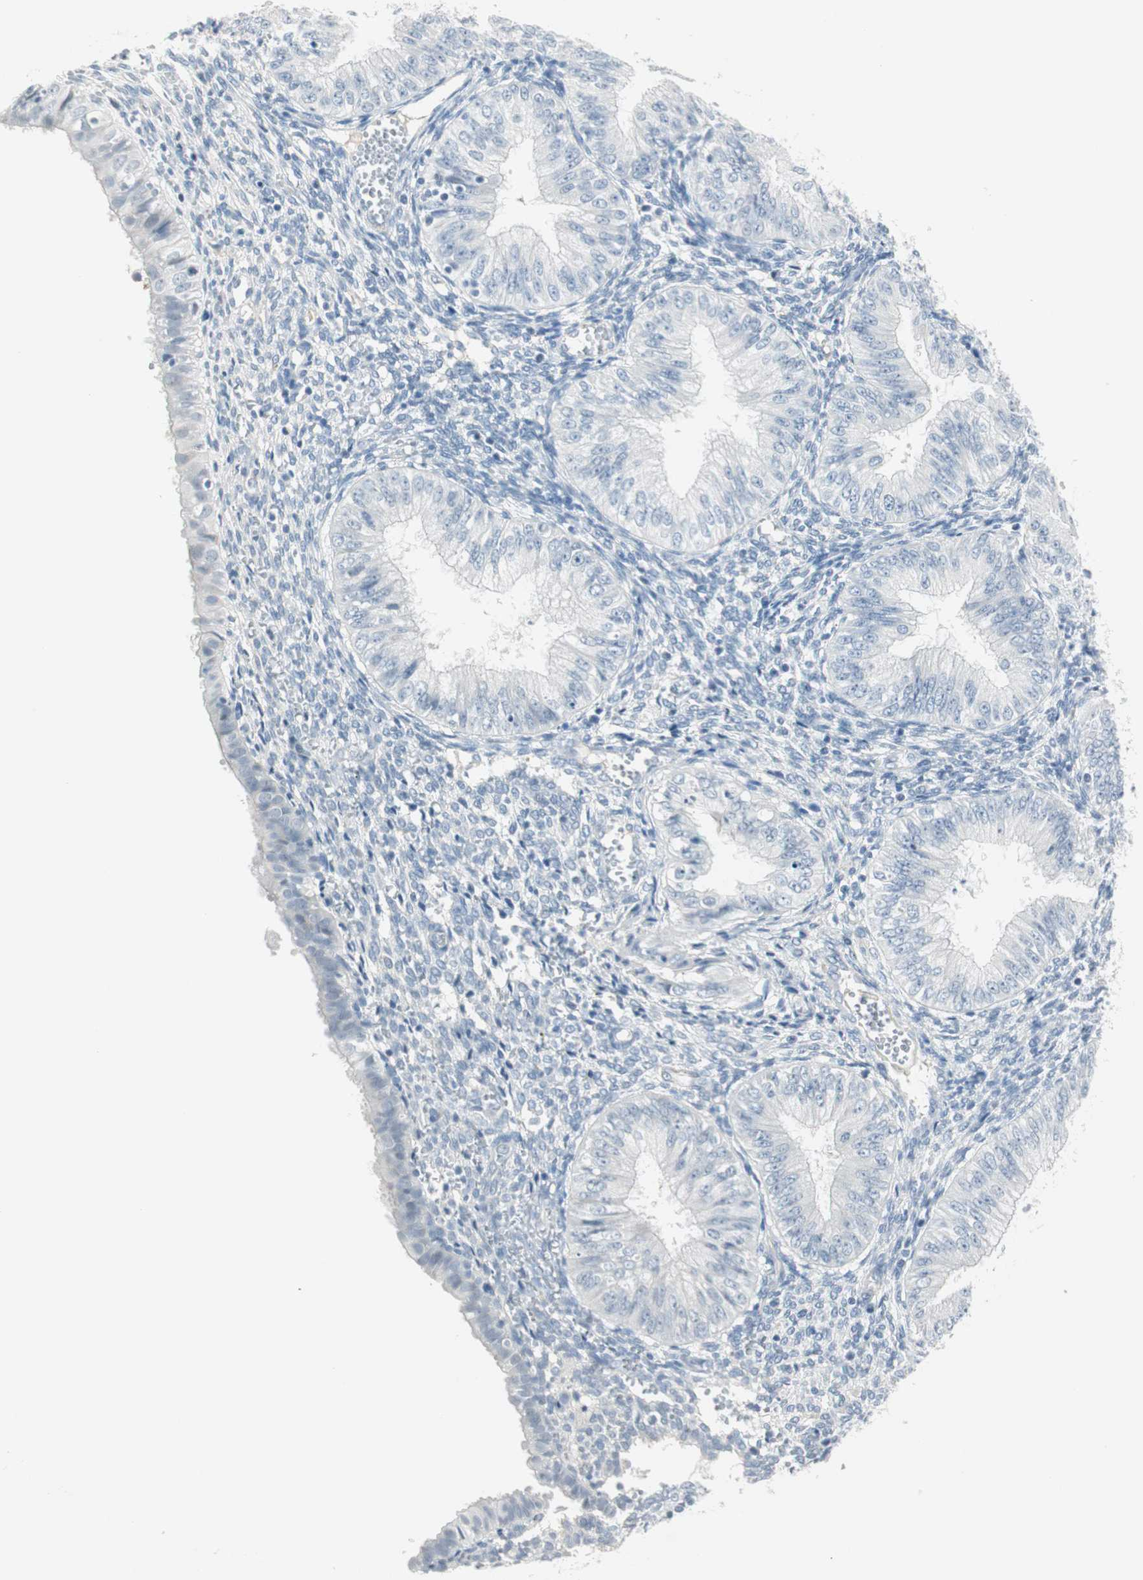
{"staining": {"intensity": "negative", "quantity": "none", "location": "none"}, "tissue": "endometrial cancer", "cell_type": "Tumor cells", "image_type": "cancer", "snomed": [{"axis": "morphology", "description": "Normal tissue, NOS"}, {"axis": "morphology", "description": "Adenocarcinoma, NOS"}, {"axis": "topography", "description": "Endometrium"}], "caption": "An immunohistochemistry micrograph of endometrial cancer is shown. There is no staining in tumor cells of endometrial cancer.", "gene": "MLLT10", "patient": {"sex": "female", "age": 53}}